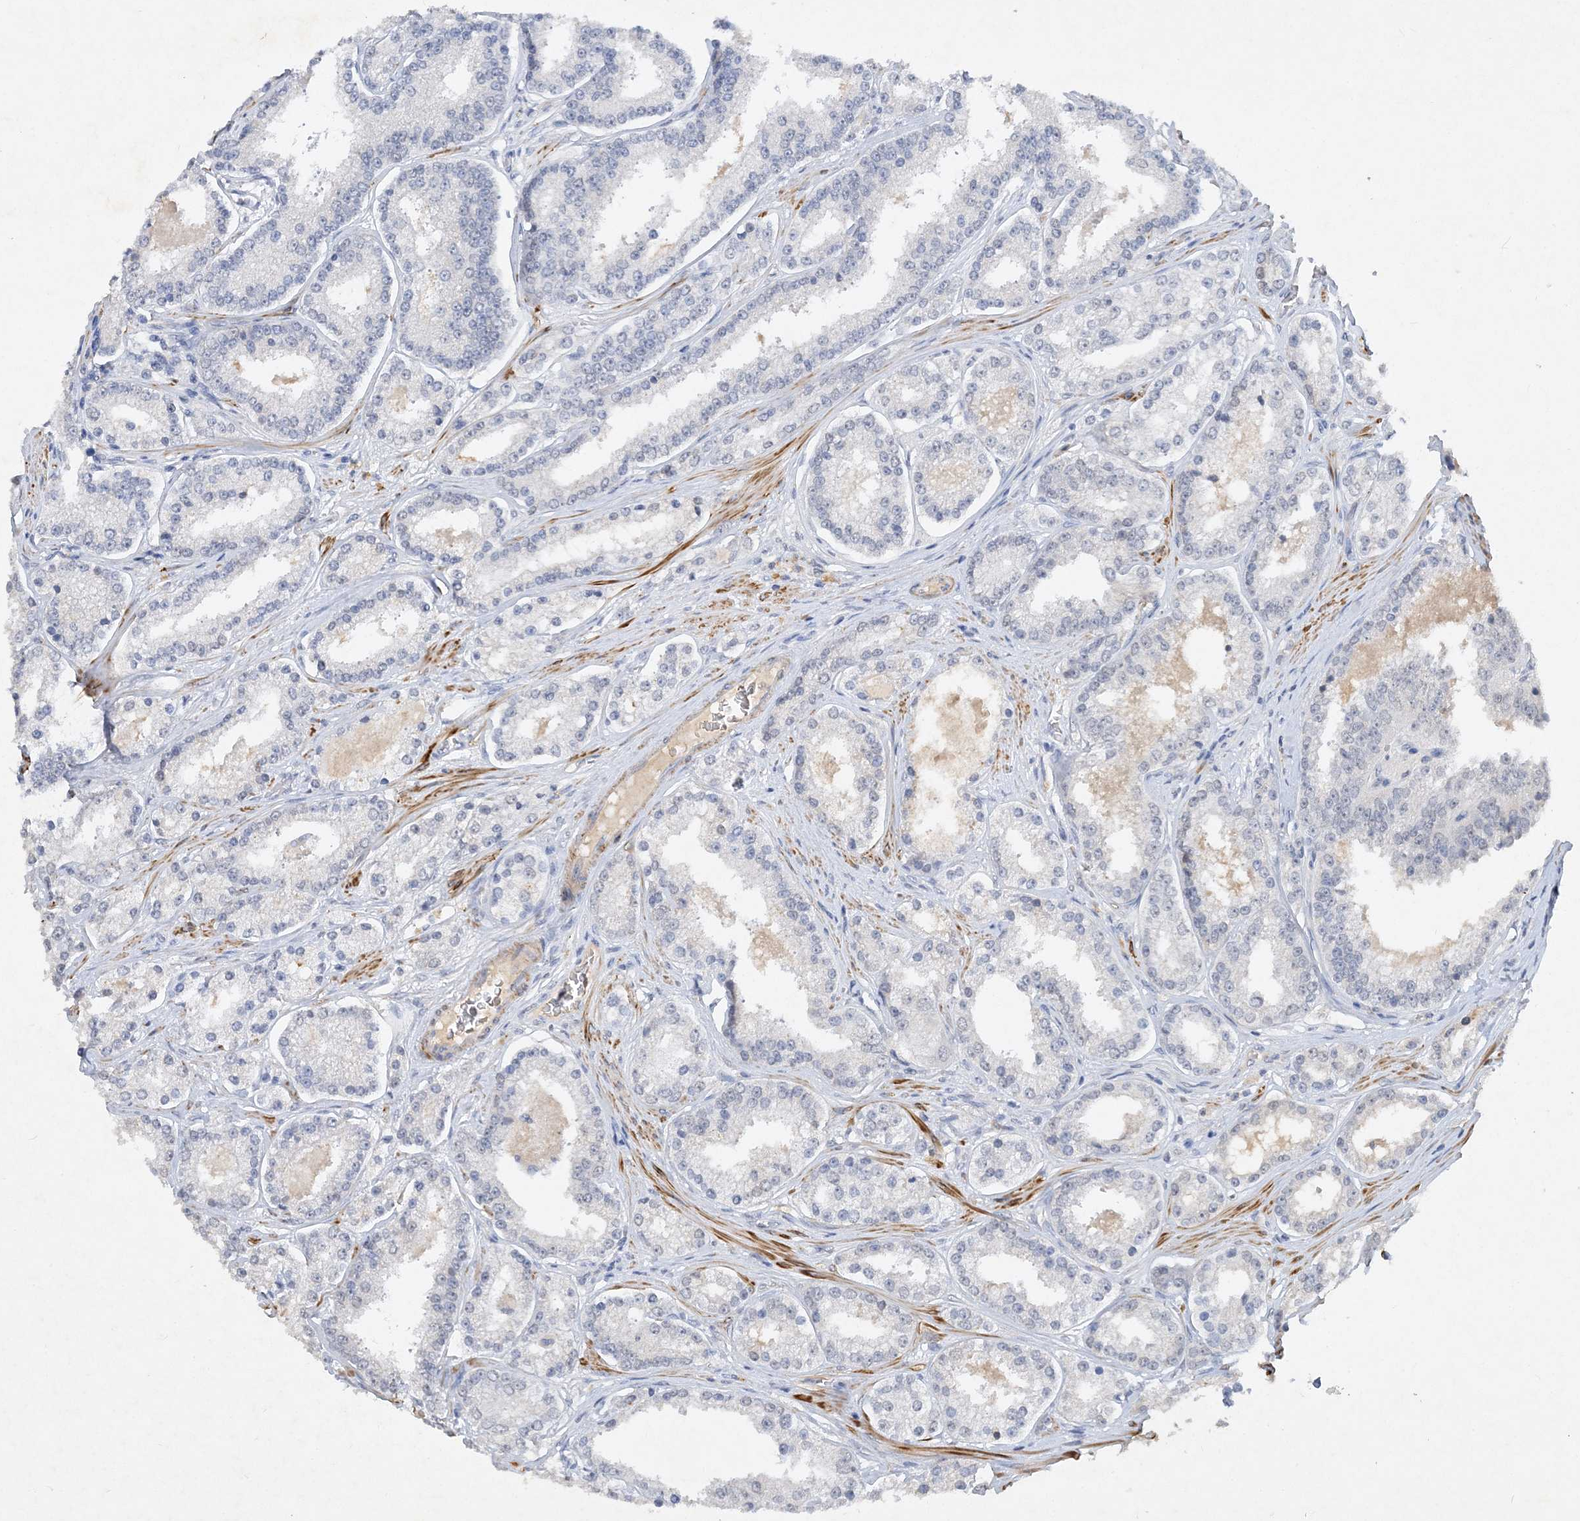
{"staining": {"intensity": "negative", "quantity": "none", "location": "none"}, "tissue": "prostate cancer", "cell_type": "Tumor cells", "image_type": "cancer", "snomed": [{"axis": "morphology", "description": "Normal tissue, NOS"}, {"axis": "morphology", "description": "Adenocarcinoma, High grade"}, {"axis": "topography", "description": "Prostate"}], "caption": "DAB immunohistochemical staining of human high-grade adenocarcinoma (prostate) demonstrates no significant staining in tumor cells.", "gene": "C11orf58", "patient": {"sex": "male", "age": 83}}